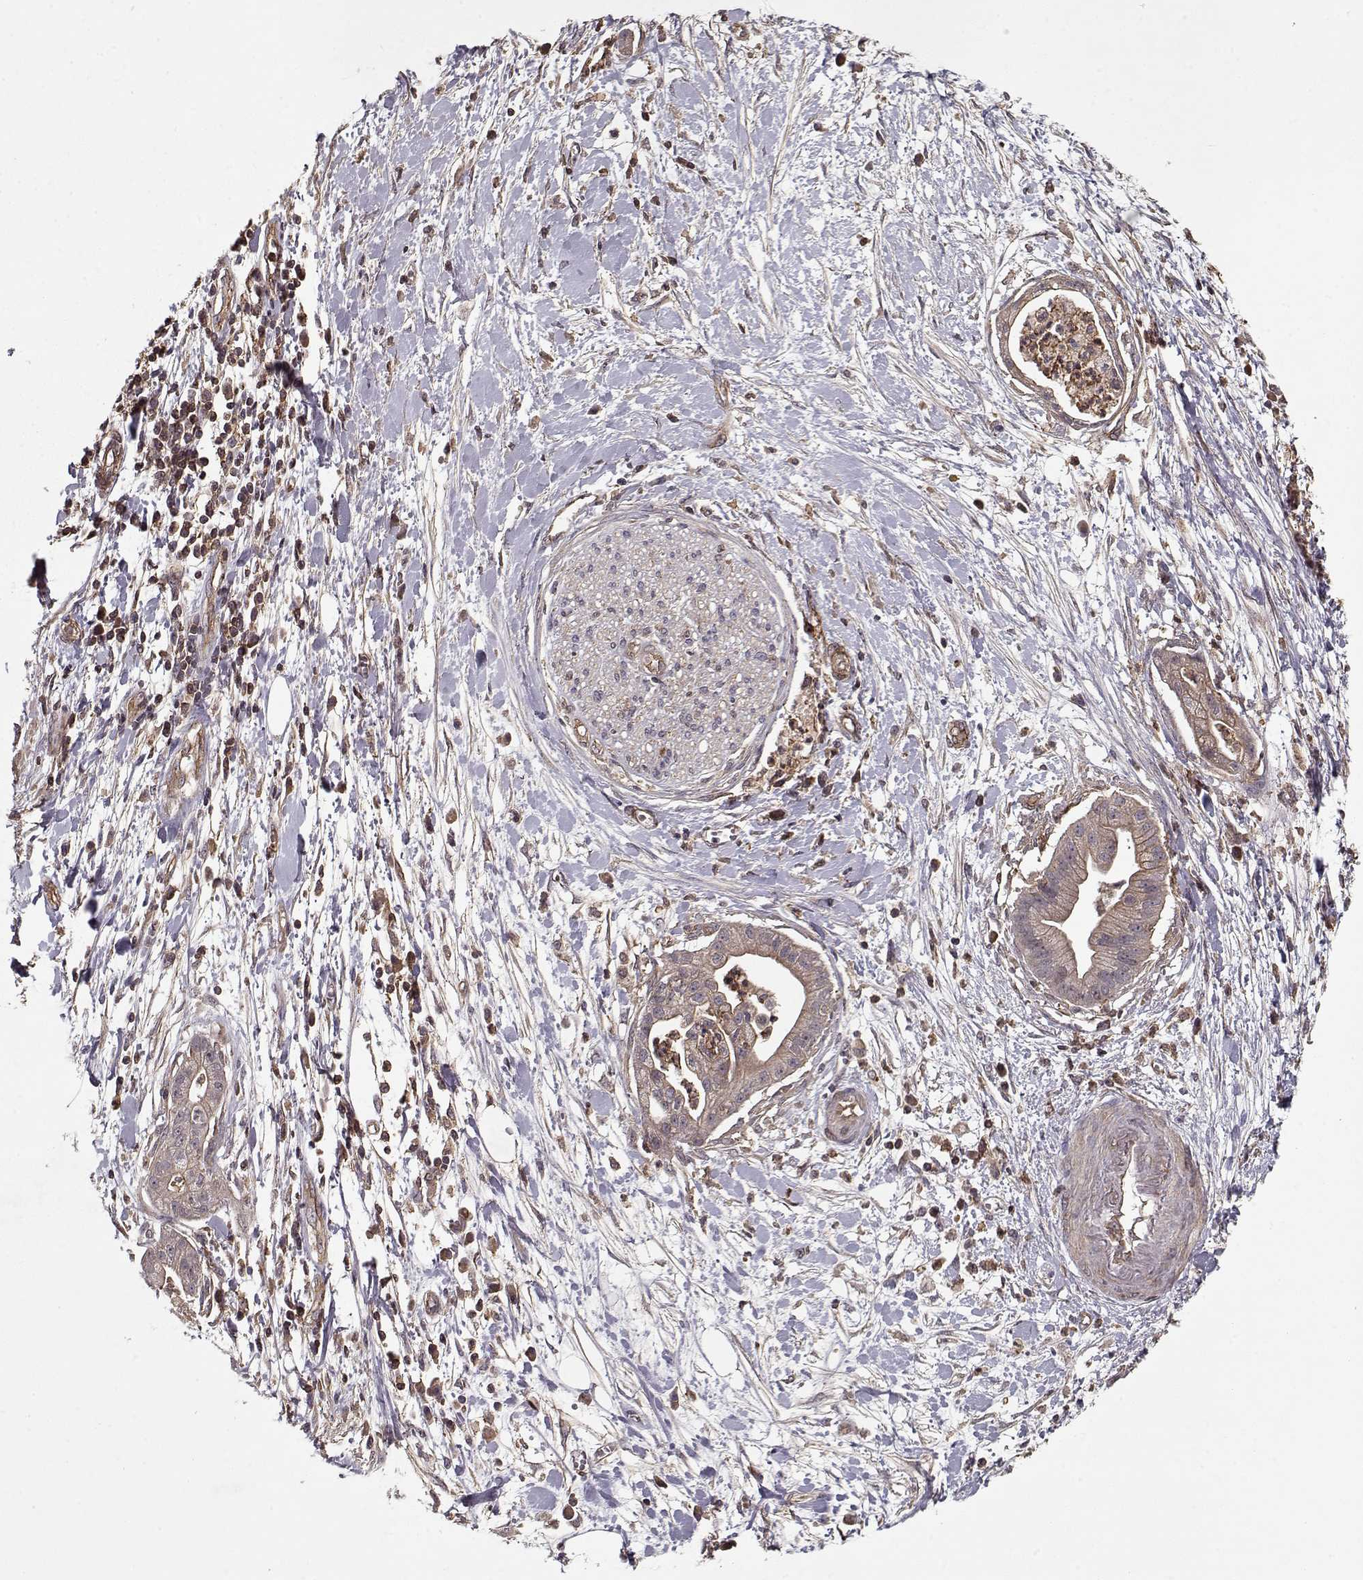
{"staining": {"intensity": "weak", "quantity": ">75%", "location": "cytoplasmic/membranous"}, "tissue": "pancreatic cancer", "cell_type": "Tumor cells", "image_type": "cancer", "snomed": [{"axis": "morphology", "description": "Normal tissue, NOS"}, {"axis": "morphology", "description": "Adenocarcinoma, NOS"}, {"axis": "topography", "description": "Lymph node"}, {"axis": "topography", "description": "Pancreas"}], "caption": "This micrograph reveals pancreatic cancer (adenocarcinoma) stained with IHC to label a protein in brown. The cytoplasmic/membranous of tumor cells show weak positivity for the protein. Nuclei are counter-stained blue.", "gene": "PPP1R12A", "patient": {"sex": "female", "age": 58}}